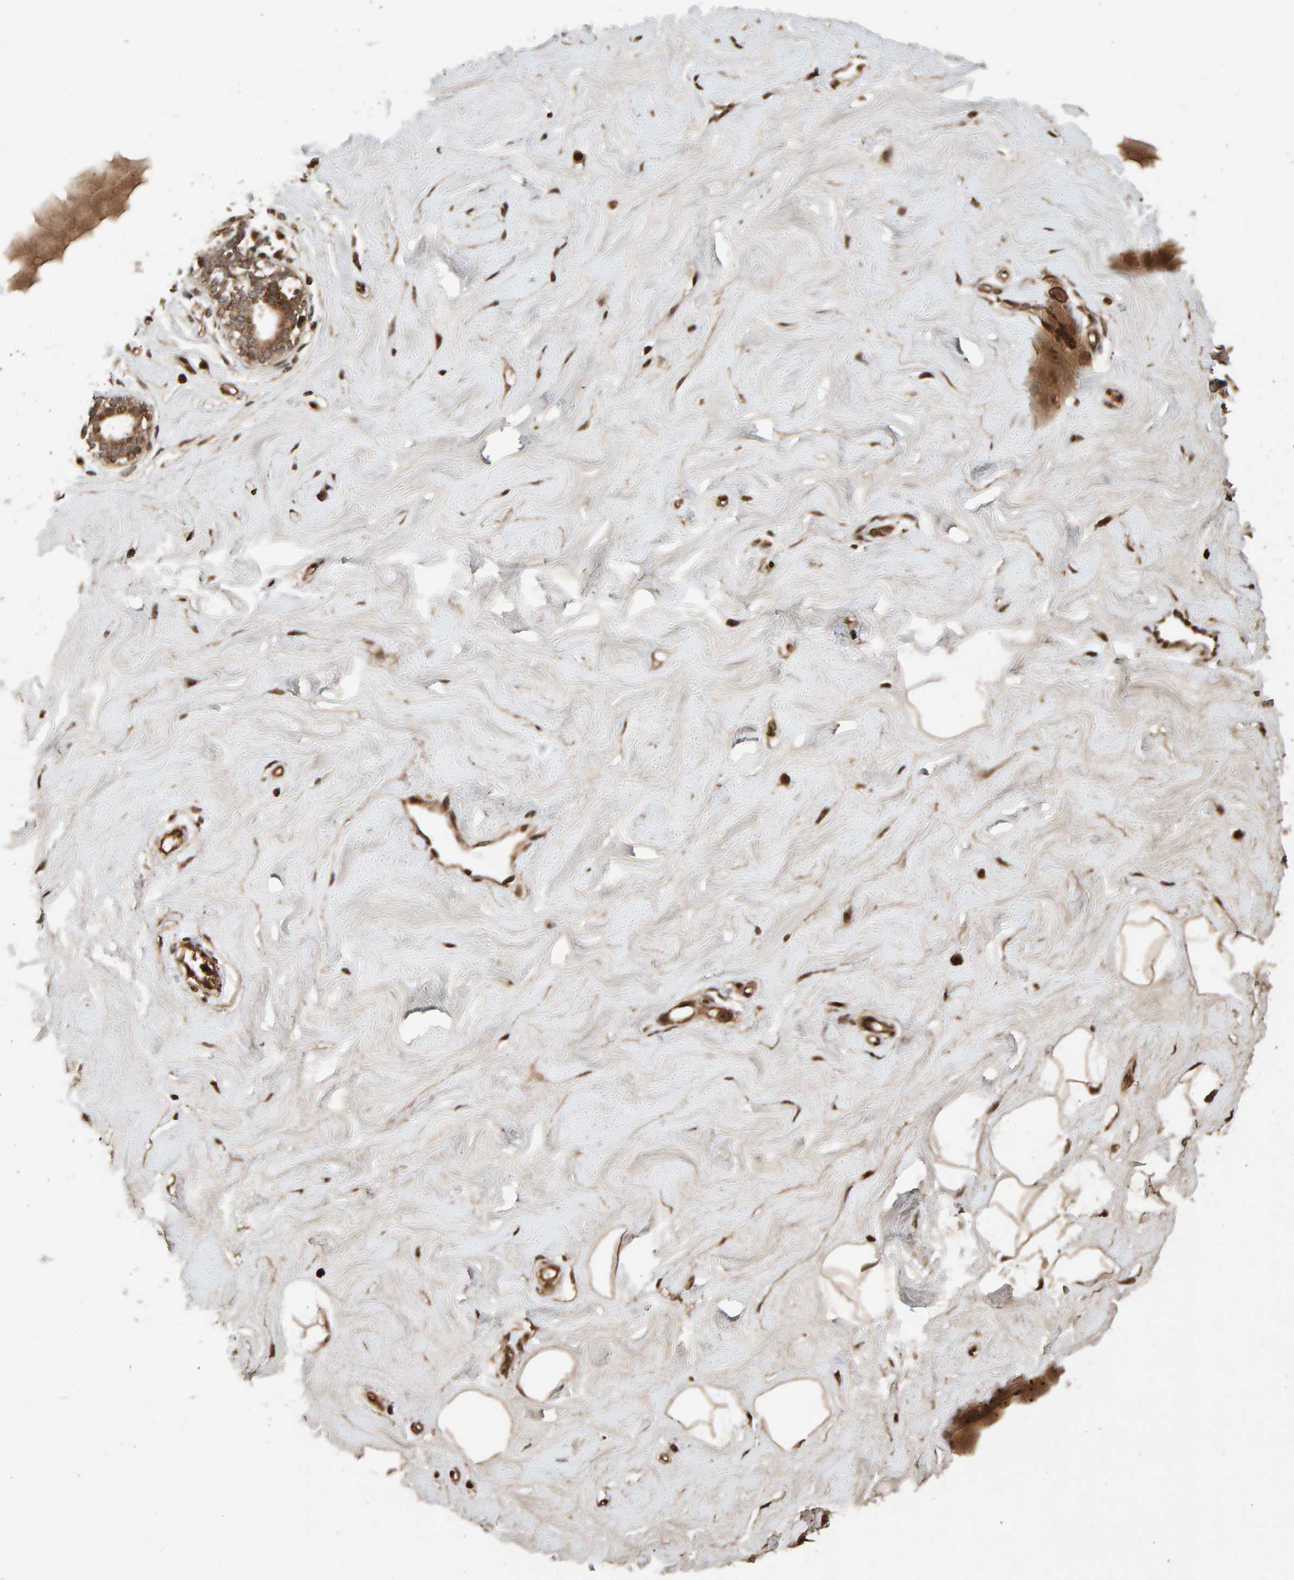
{"staining": {"intensity": "moderate", "quantity": ">75%", "location": "cytoplasmic/membranous"}, "tissue": "breast", "cell_type": "Adipocytes", "image_type": "normal", "snomed": [{"axis": "morphology", "description": "Normal tissue, NOS"}, {"axis": "topography", "description": "Breast"}], "caption": "Protein positivity by immunohistochemistry displays moderate cytoplasmic/membranous expression in approximately >75% of adipocytes in normal breast. (brown staining indicates protein expression, while blue staining denotes nuclei).", "gene": "OSBP2", "patient": {"sex": "female", "age": 23}}